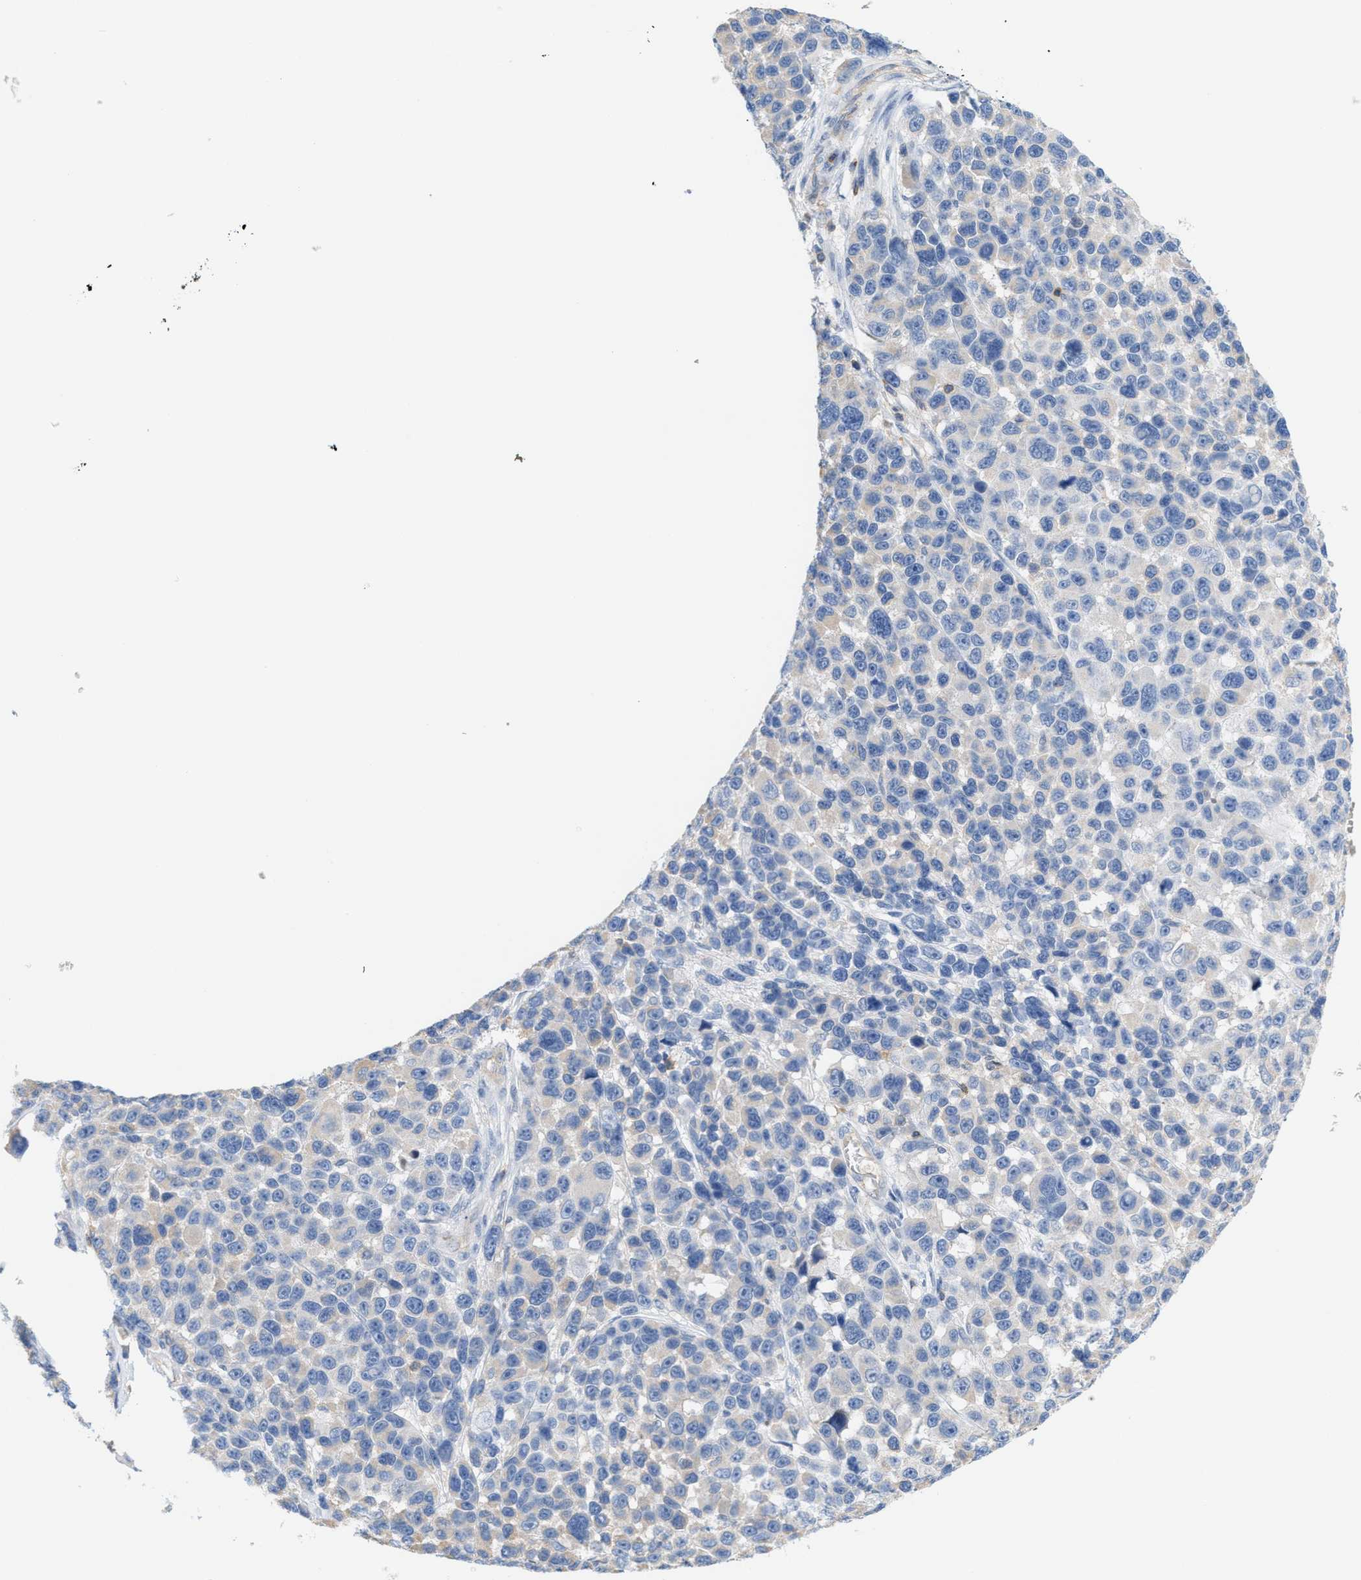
{"staining": {"intensity": "negative", "quantity": "none", "location": "none"}, "tissue": "melanoma", "cell_type": "Tumor cells", "image_type": "cancer", "snomed": [{"axis": "morphology", "description": "Malignant melanoma, NOS"}, {"axis": "topography", "description": "Skin"}], "caption": "Malignant melanoma stained for a protein using immunohistochemistry exhibits no positivity tumor cells.", "gene": "IL16", "patient": {"sex": "male", "age": 53}}